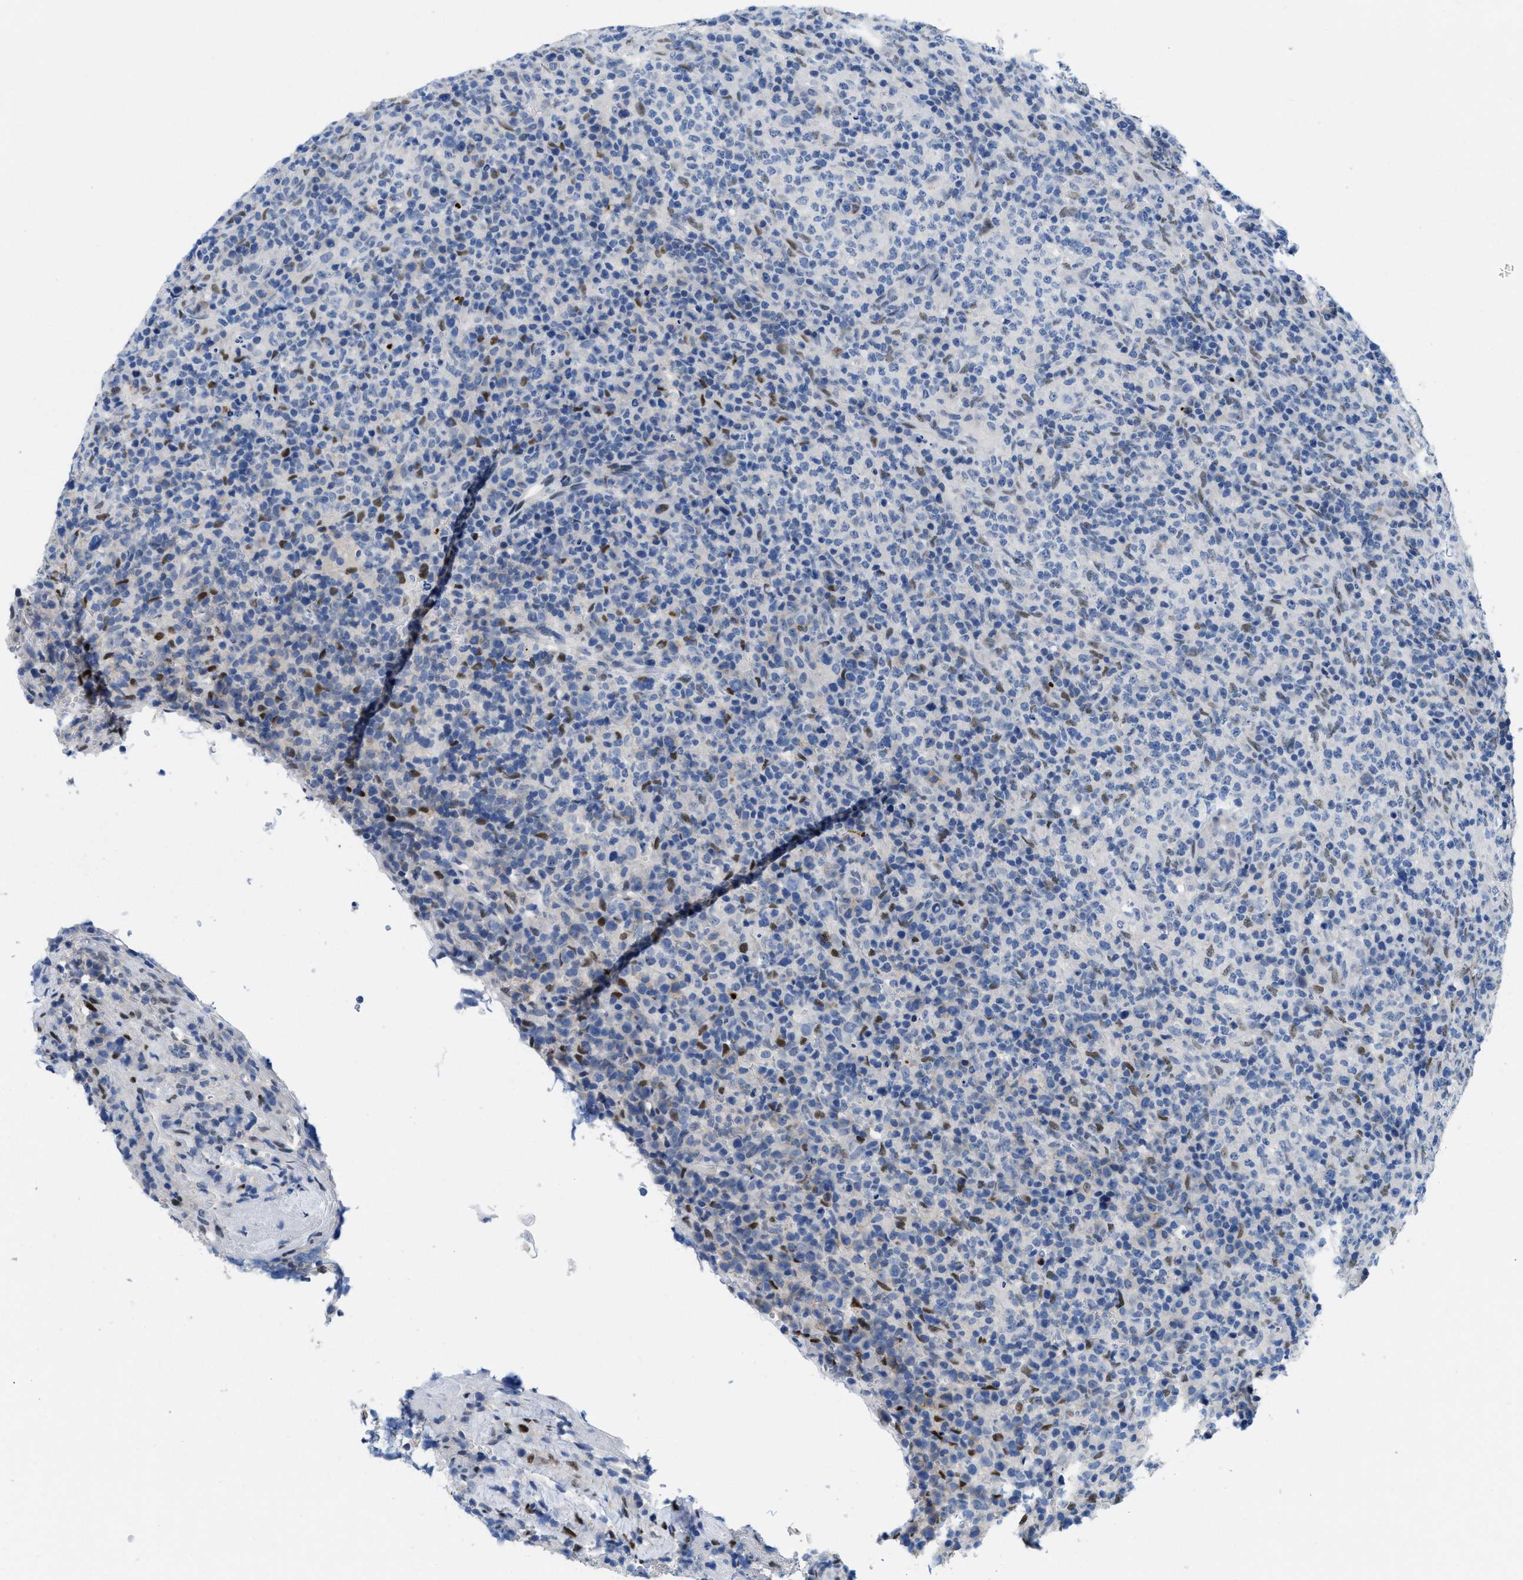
{"staining": {"intensity": "negative", "quantity": "none", "location": "none"}, "tissue": "lymphoma", "cell_type": "Tumor cells", "image_type": "cancer", "snomed": [{"axis": "morphology", "description": "Malignant lymphoma, non-Hodgkin's type, High grade"}, {"axis": "topography", "description": "Lymph node"}], "caption": "This is an immunohistochemistry photomicrograph of human lymphoma. There is no expression in tumor cells.", "gene": "NFIX", "patient": {"sex": "female", "age": 76}}